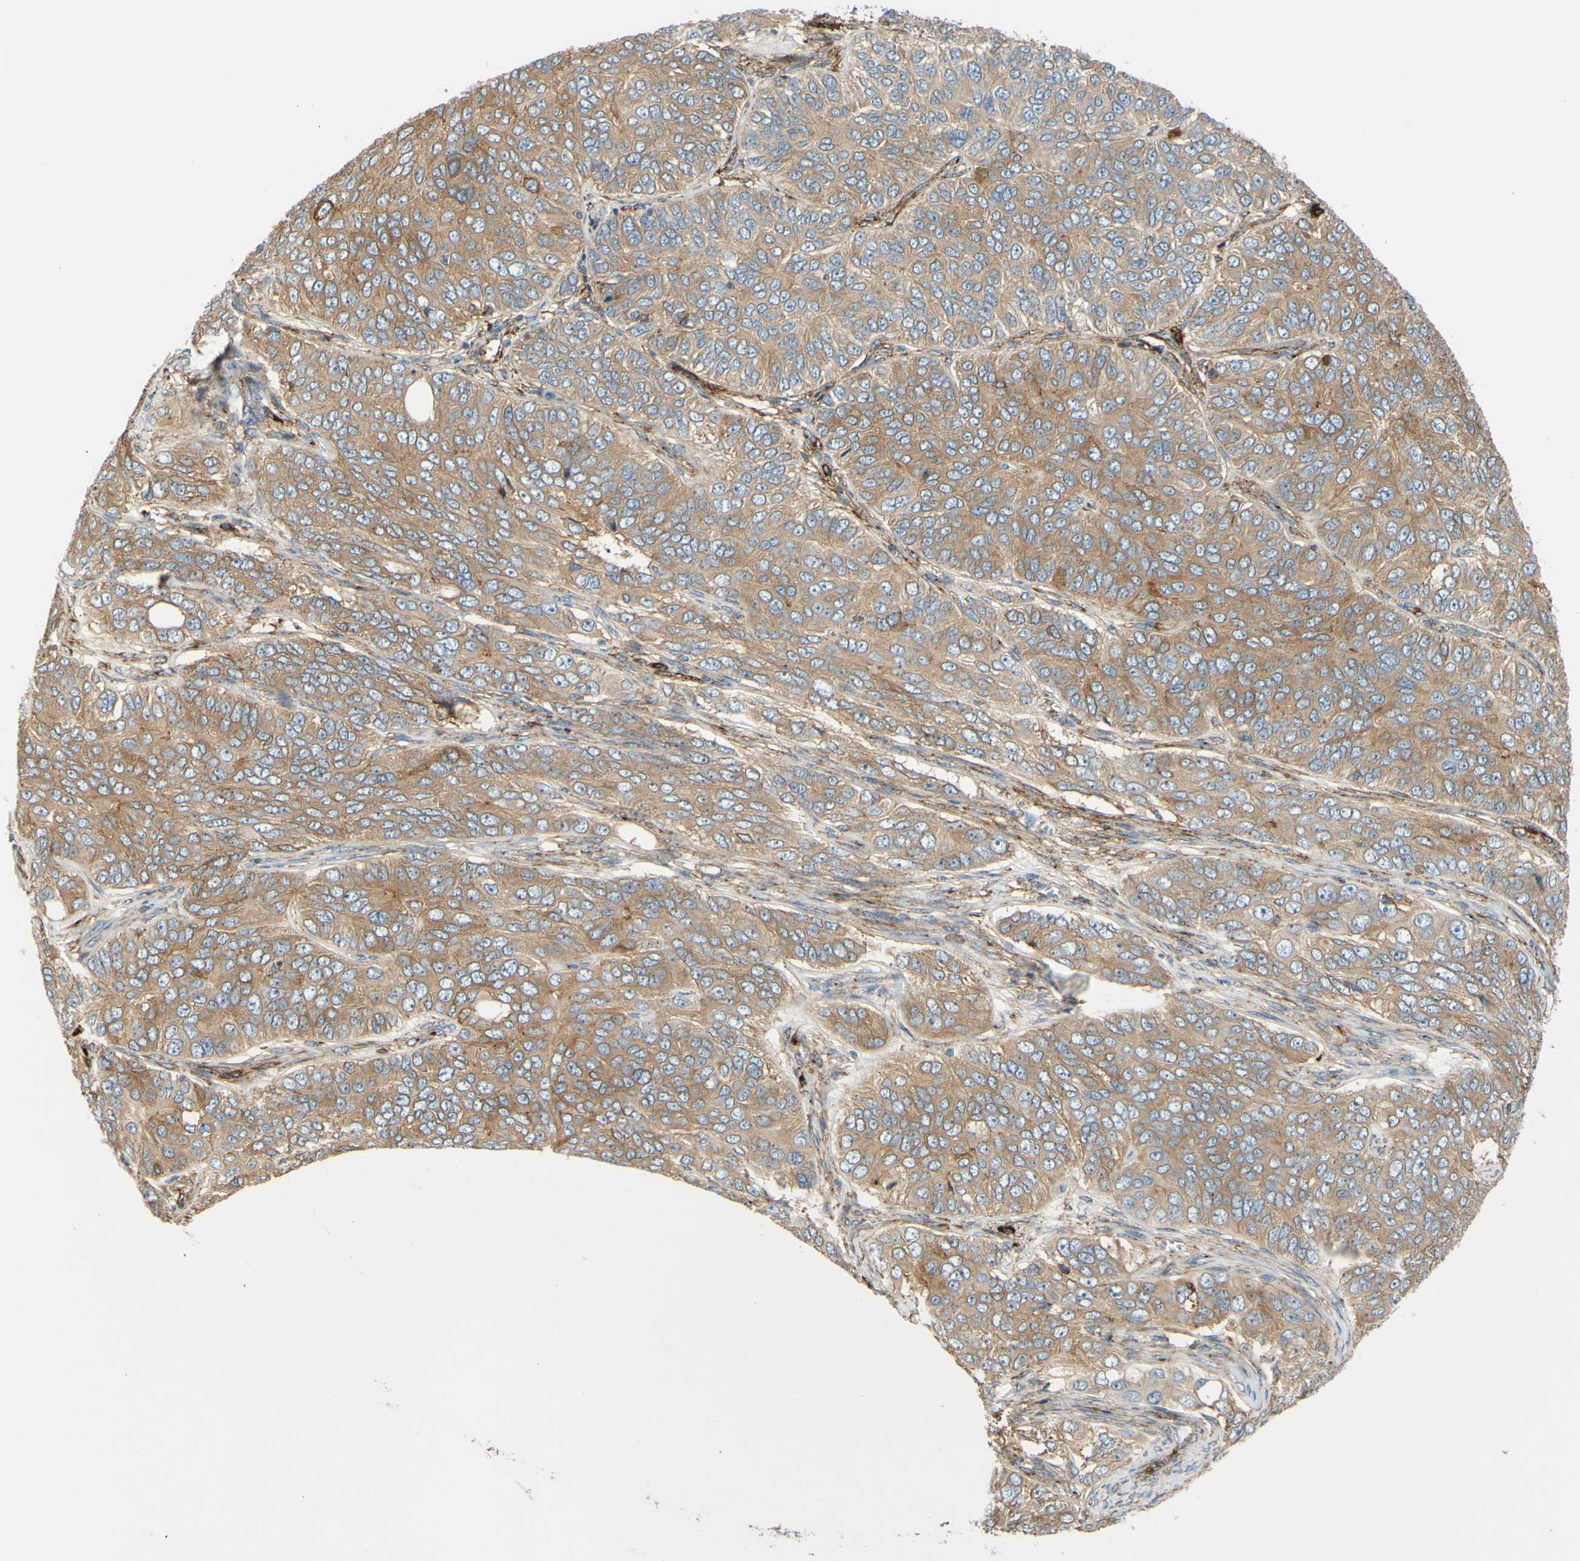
{"staining": {"intensity": "weak", "quantity": ">75%", "location": "cytoplasmic/membranous"}, "tissue": "ovarian cancer", "cell_type": "Tumor cells", "image_type": "cancer", "snomed": [{"axis": "morphology", "description": "Carcinoma, endometroid"}, {"axis": "topography", "description": "Ovary"}], "caption": "About >75% of tumor cells in human ovarian cancer (endometroid carcinoma) reveal weak cytoplasmic/membranous protein positivity as visualized by brown immunohistochemical staining.", "gene": "POR", "patient": {"sex": "female", "age": 51}}